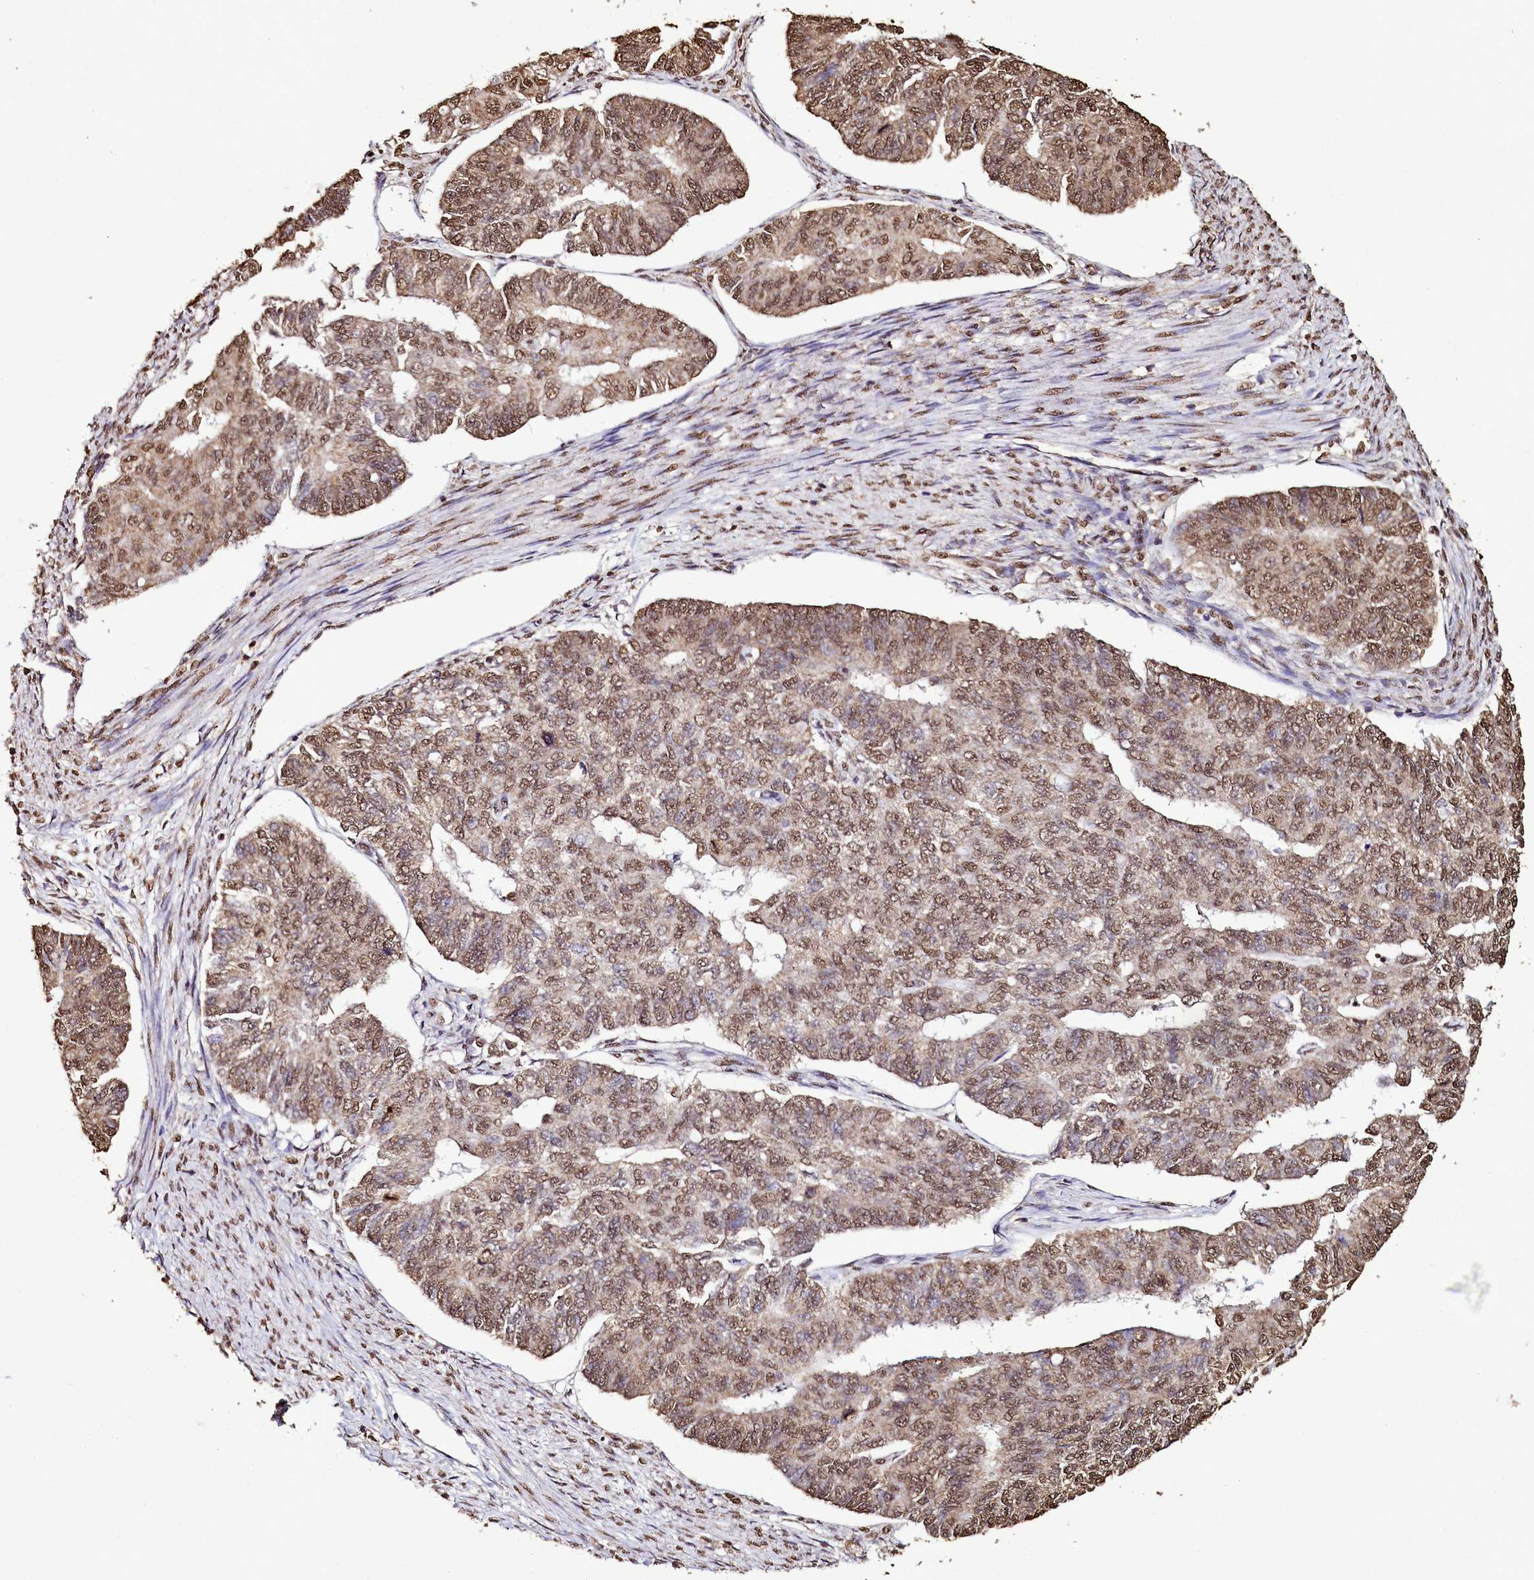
{"staining": {"intensity": "moderate", "quantity": ">75%", "location": "nuclear"}, "tissue": "endometrial cancer", "cell_type": "Tumor cells", "image_type": "cancer", "snomed": [{"axis": "morphology", "description": "Adenocarcinoma, NOS"}, {"axis": "topography", "description": "Endometrium"}], "caption": "Approximately >75% of tumor cells in endometrial cancer (adenocarcinoma) display moderate nuclear protein staining as visualized by brown immunohistochemical staining.", "gene": "TRIP6", "patient": {"sex": "female", "age": 32}}